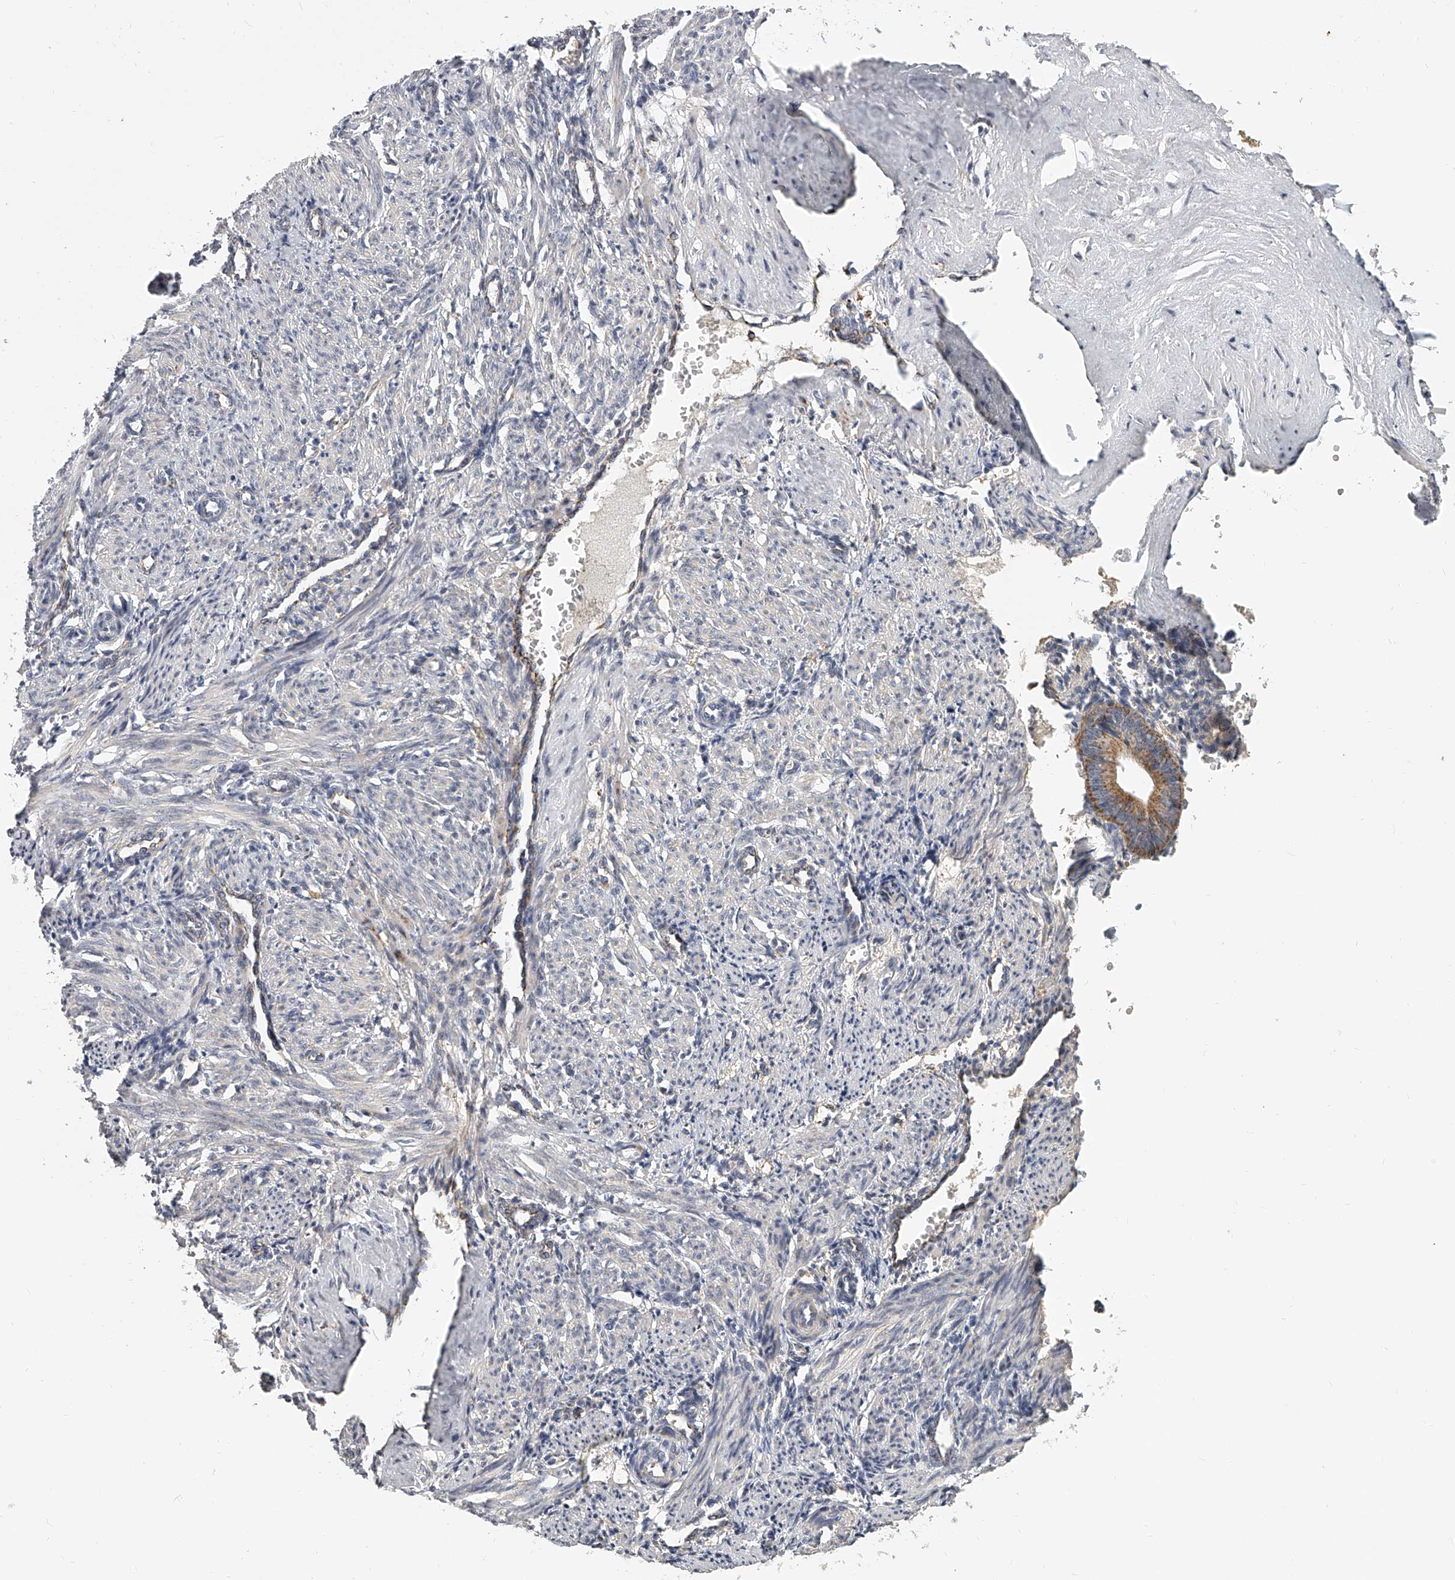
{"staining": {"intensity": "weak", "quantity": "<25%", "location": "cytoplasmic/membranous"}, "tissue": "smooth muscle", "cell_type": "Smooth muscle cells", "image_type": "normal", "snomed": [{"axis": "morphology", "description": "Normal tissue, NOS"}, {"axis": "topography", "description": "Endometrium"}], "caption": "DAB immunohistochemical staining of benign human smooth muscle demonstrates no significant positivity in smooth muscle cells.", "gene": "KLHL7", "patient": {"sex": "female", "age": 33}}